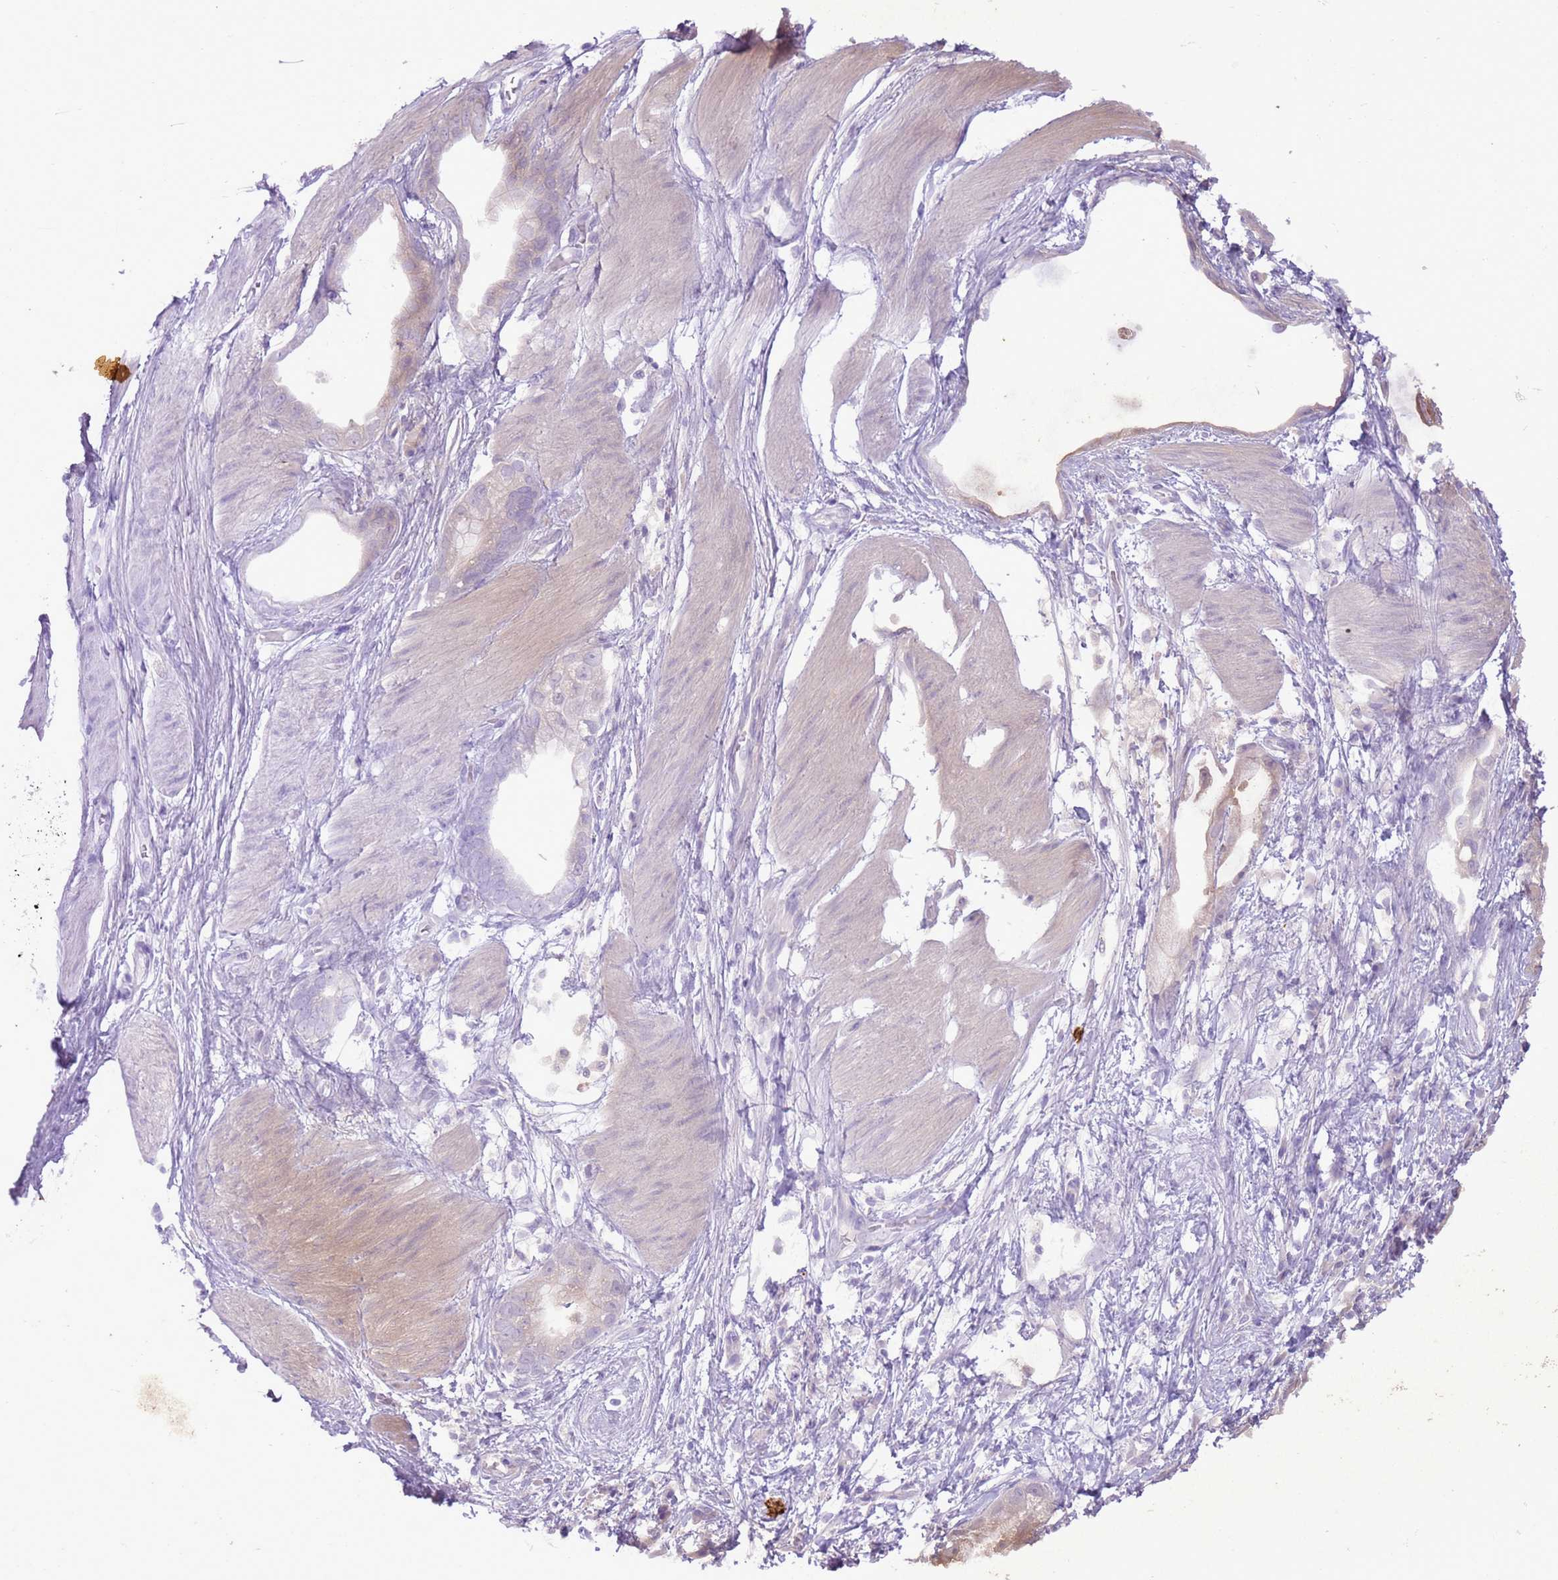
{"staining": {"intensity": "weak", "quantity": "<25%", "location": "cytoplasmic/membranous"}, "tissue": "stomach cancer", "cell_type": "Tumor cells", "image_type": "cancer", "snomed": [{"axis": "morphology", "description": "Adenocarcinoma, NOS"}, {"axis": "topography", "description": "Stomach"}], "caption": "High power microscopy histopathology image of an immunohistochemistry (IHC) image of stomach adenocarcinoma, revealing no significant expression in tumor cells.", "gene": "GMNN", "patient": {"sex": "male", "age": 55}}